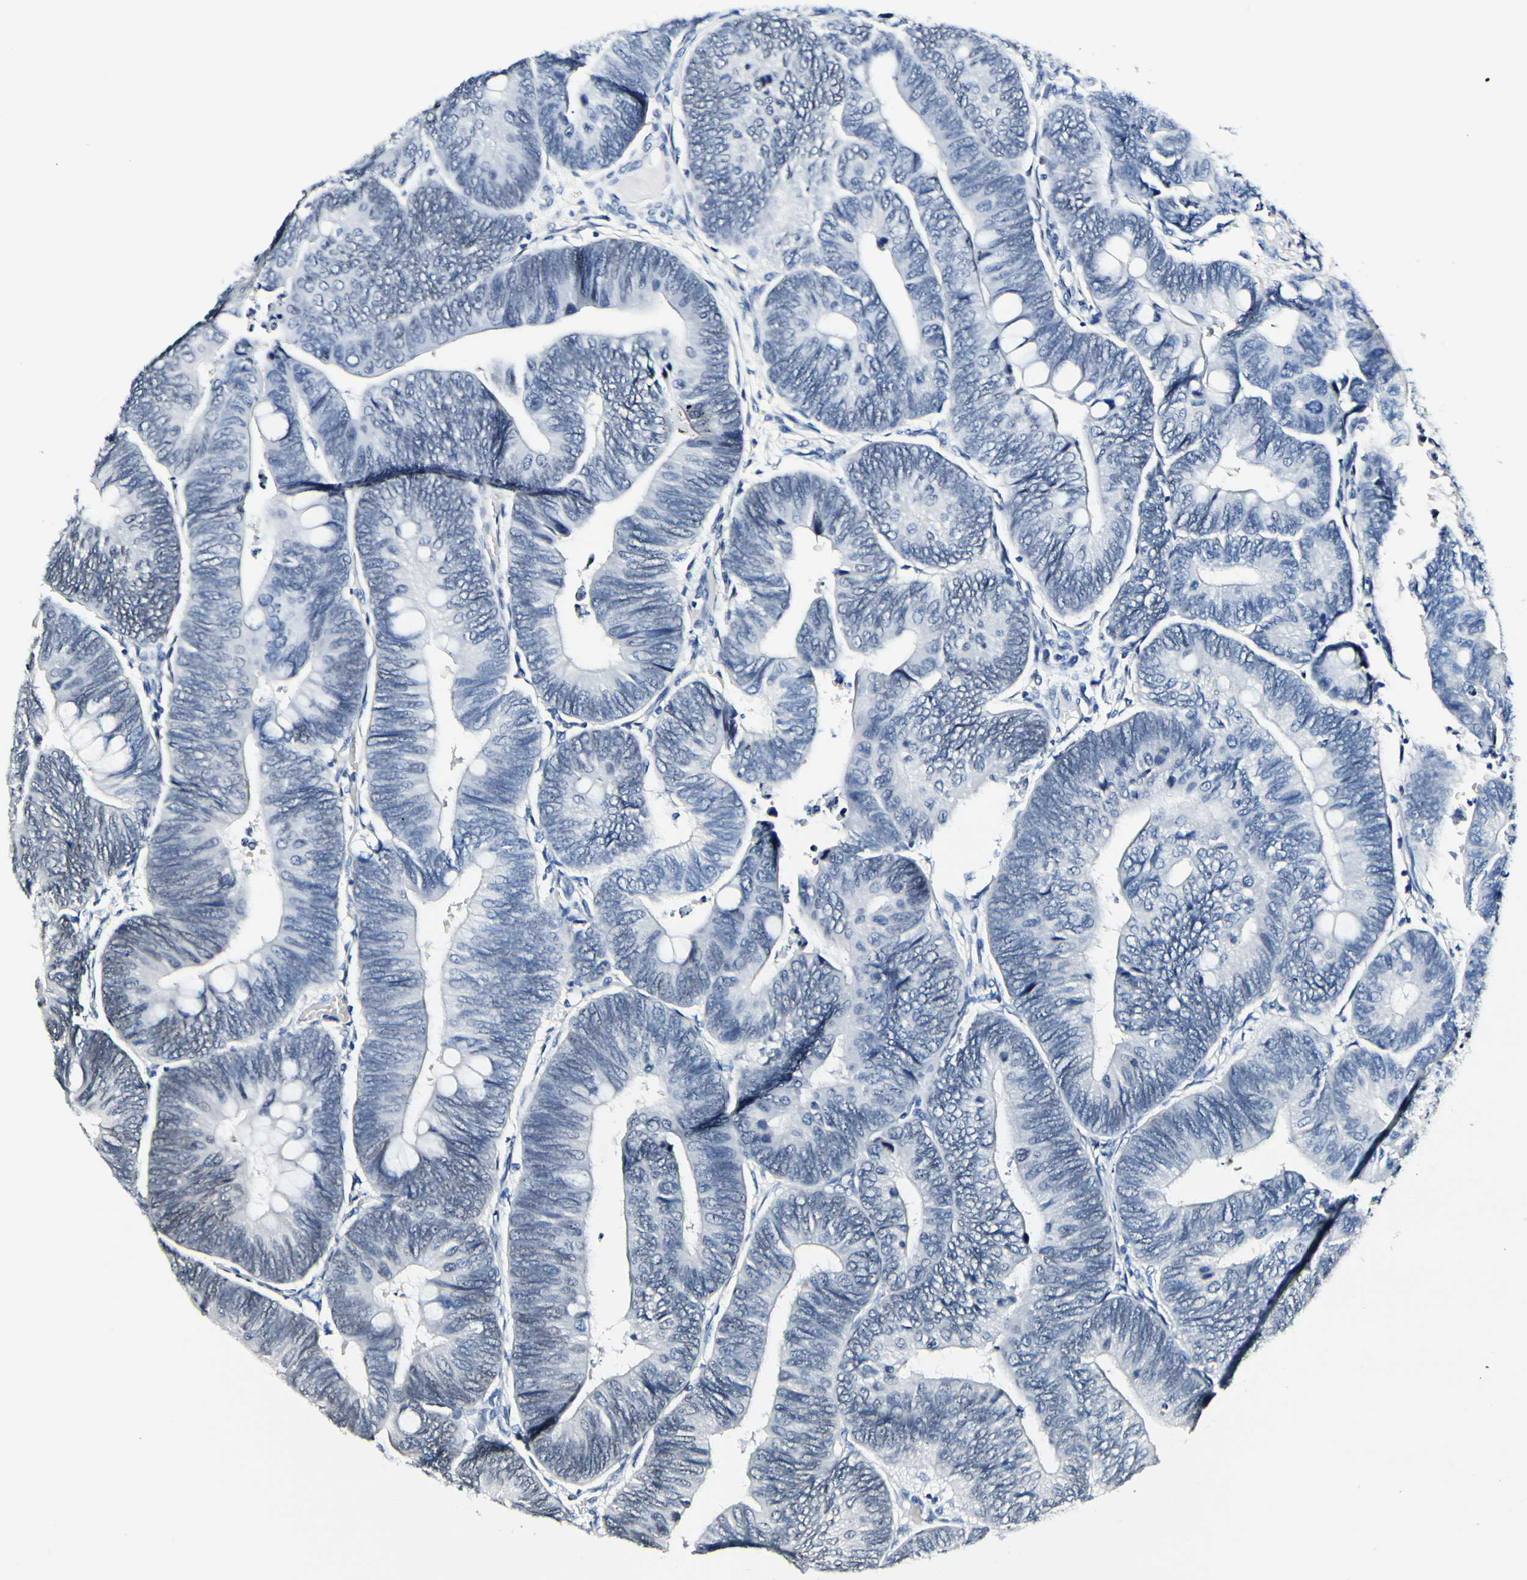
{"staining": {"intensity": "negative", "quantity": "none", "location": "none"}, "tissue": "colorectal cancer", "cell_type": "Tumor cells", "image_type": "cancer", "snomed": [{"axis": "morphology", "description": "Normal tissue, NOS"}, {"axis": "morphology", "description": "Adenocarcinoma, NOS"}, {"axis": "topography", "description": "Rectum"}, {"axis": "topography", "description": "Peripheral nerve tissue"}], "caption": "A high-resolution micrograph shows immunohistochemistry (IHC) staining of colorectal cancer (adenocarcinoma), which reveals no significant positivity in tumor cells. The staining was performed using DAB (3,3'-diaminobenzidine) to visualize the protein expression in brown, while the nuclei were stained in blue with hematoxylin (Magnification: 20x).", "gene": "NFIA", "patient": {"sex": "male", "age": 92}}